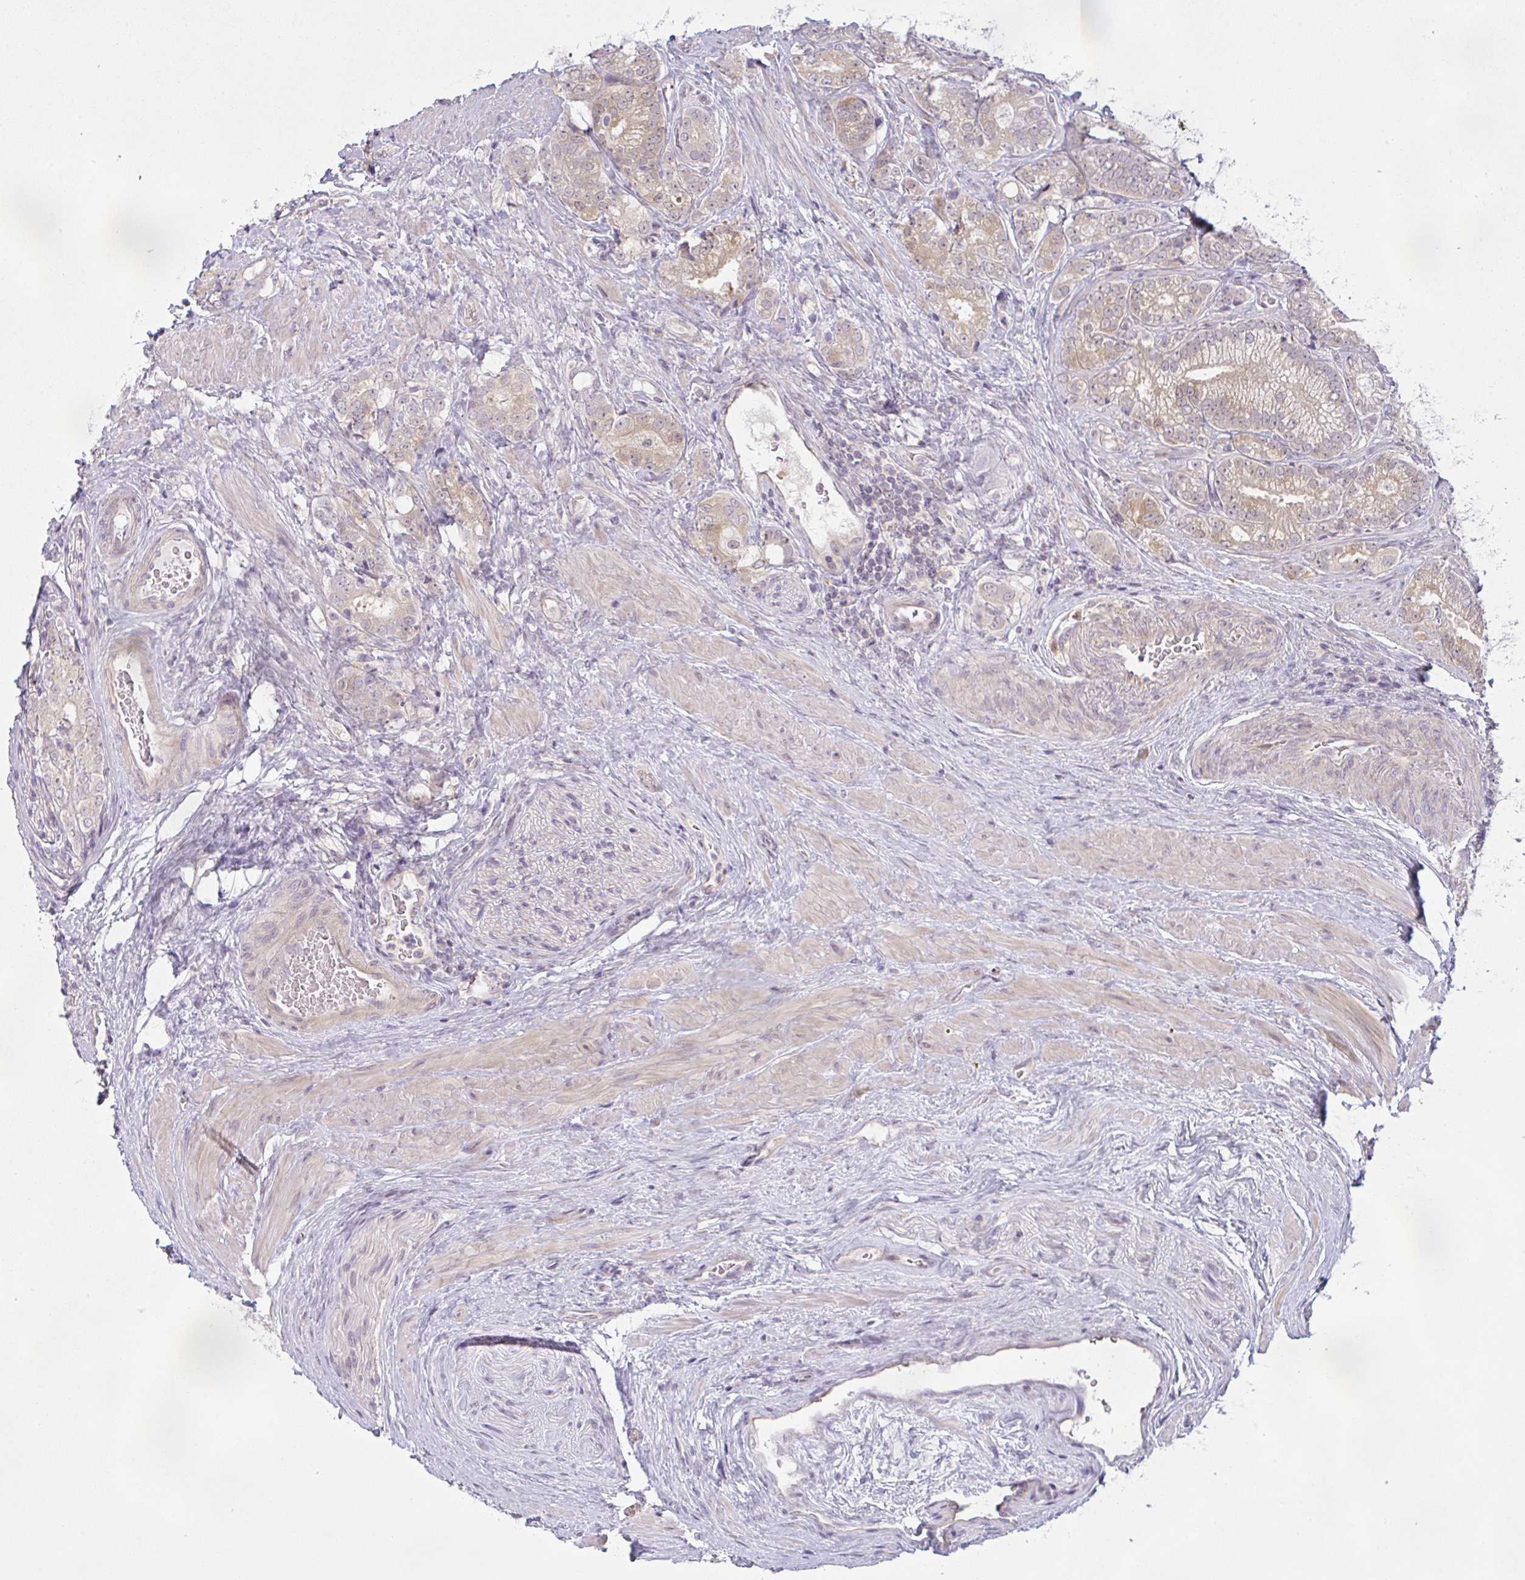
{"staining": {"intensity": "weak", "quantity": ">75%", "location": "cytoplasmic/membranous"}, "tissue": "prostate cancer", "cell_type": "Tumor cells", "image_type": "cancer", "snomed": [{"axis": "morphology", "description": "Adenocarcinoma, Low grade"}, {"axis": "topography", "description": "Prostate"}], "caption": "This histopathology image reveals prostate cancer stained with IHC to label a protein in brown. The cytoplasmic/membranous of tumor cells show weak positivity for the protein. Nuclei are counter-stained blue.", "gene": "CSE1L", "patient": {"sex": "male", "age": 63}}